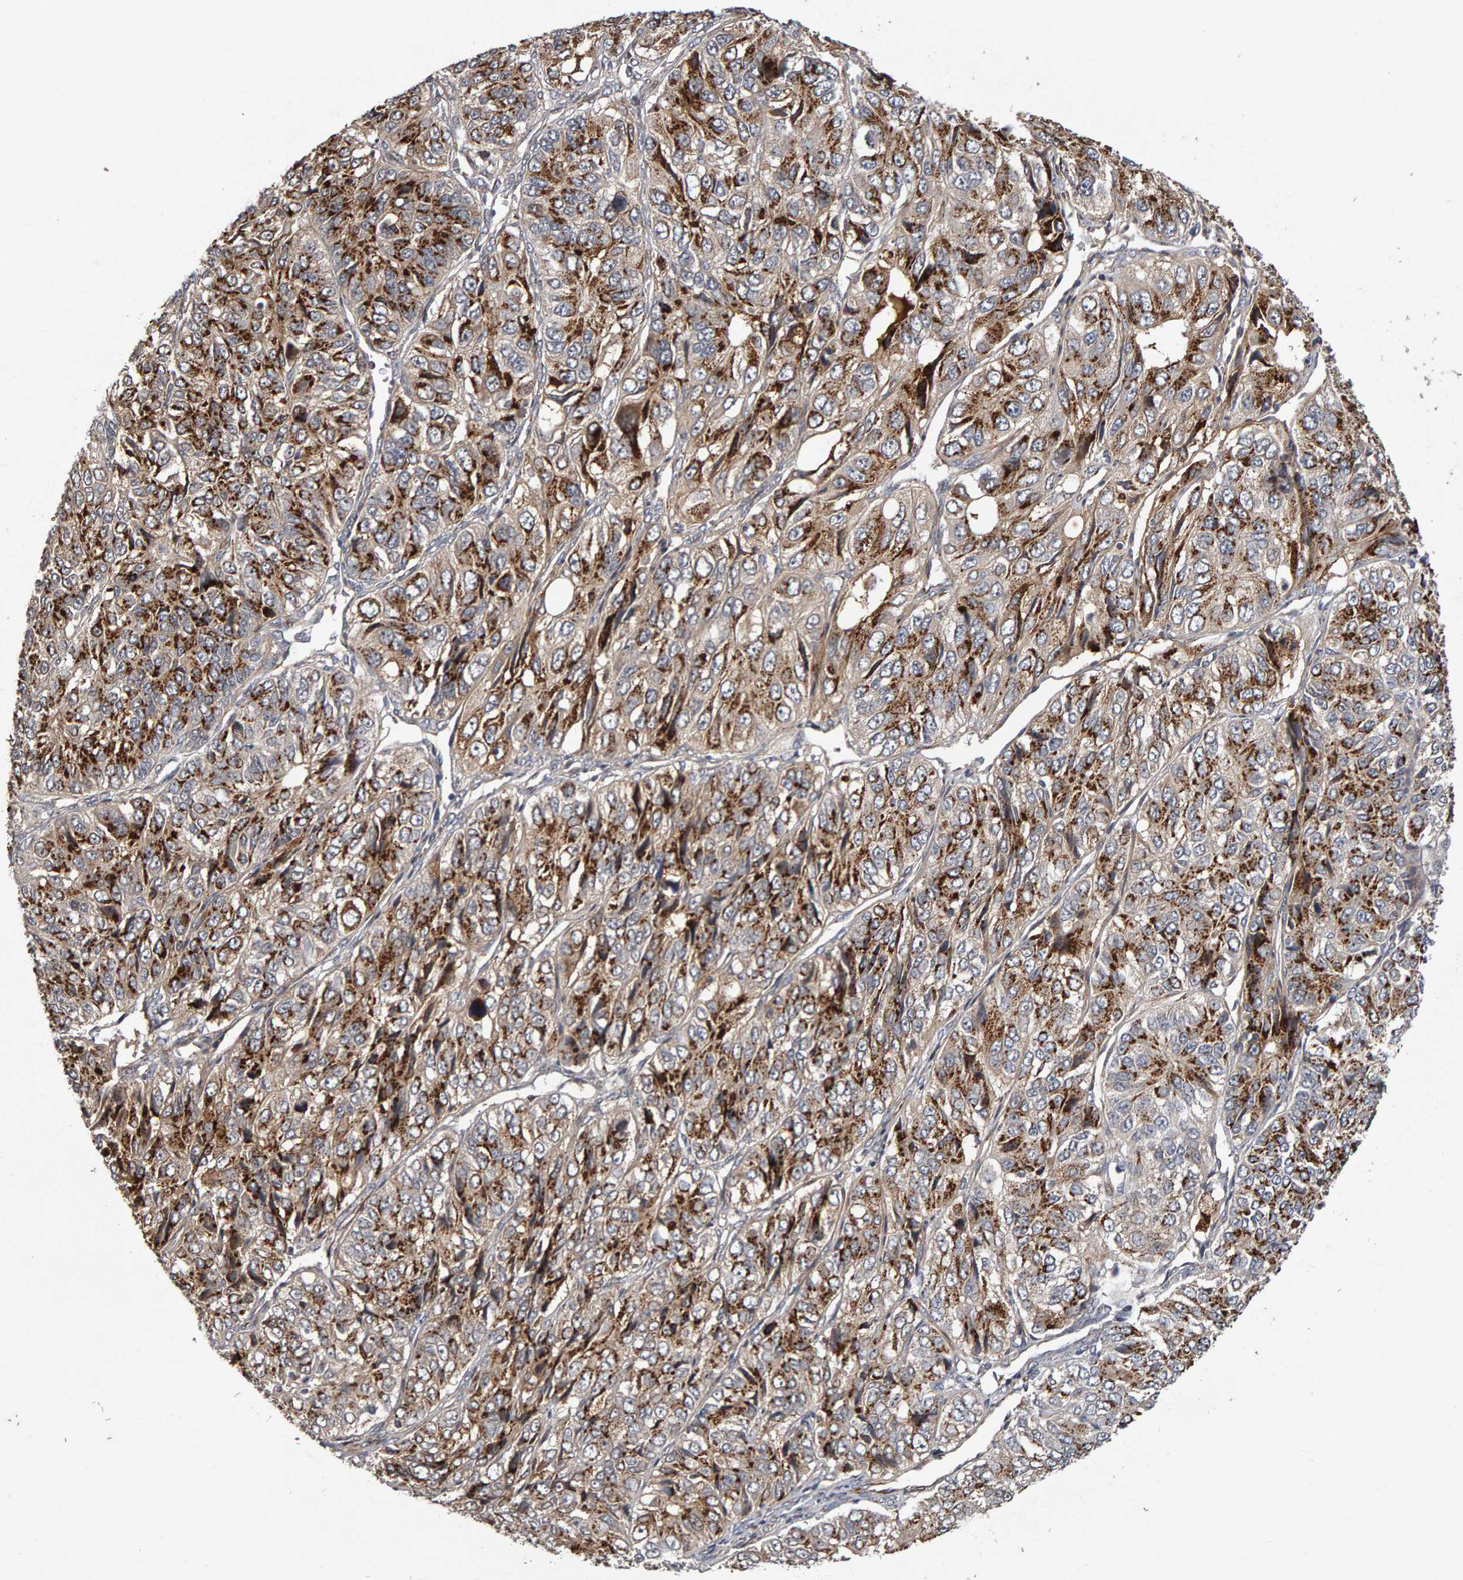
{"staining": {"intensity": "strong", "quantity": ">75%", "location": "cytoplasmic/membranous"}, "tissue": "ovarian cancer", "cell_type": "Tumor cells", "image_type": "cancer", "snomed": [{"axis": "morphology", "description": "Carcinoma, endometroid"}, {"axis": "topography", "description": "Ovary"}], "caption": "High-power microscopy captured an IHC image of ovarian endometroid carcinoma, revealing strong cytoplasmic/membranous positivity in about >75% of tumor cells. (DAB = brown stain, brightfield microscopy at high magnification).", "gene": "CANT1", "patient": {"sex": "female", "age": 51}}